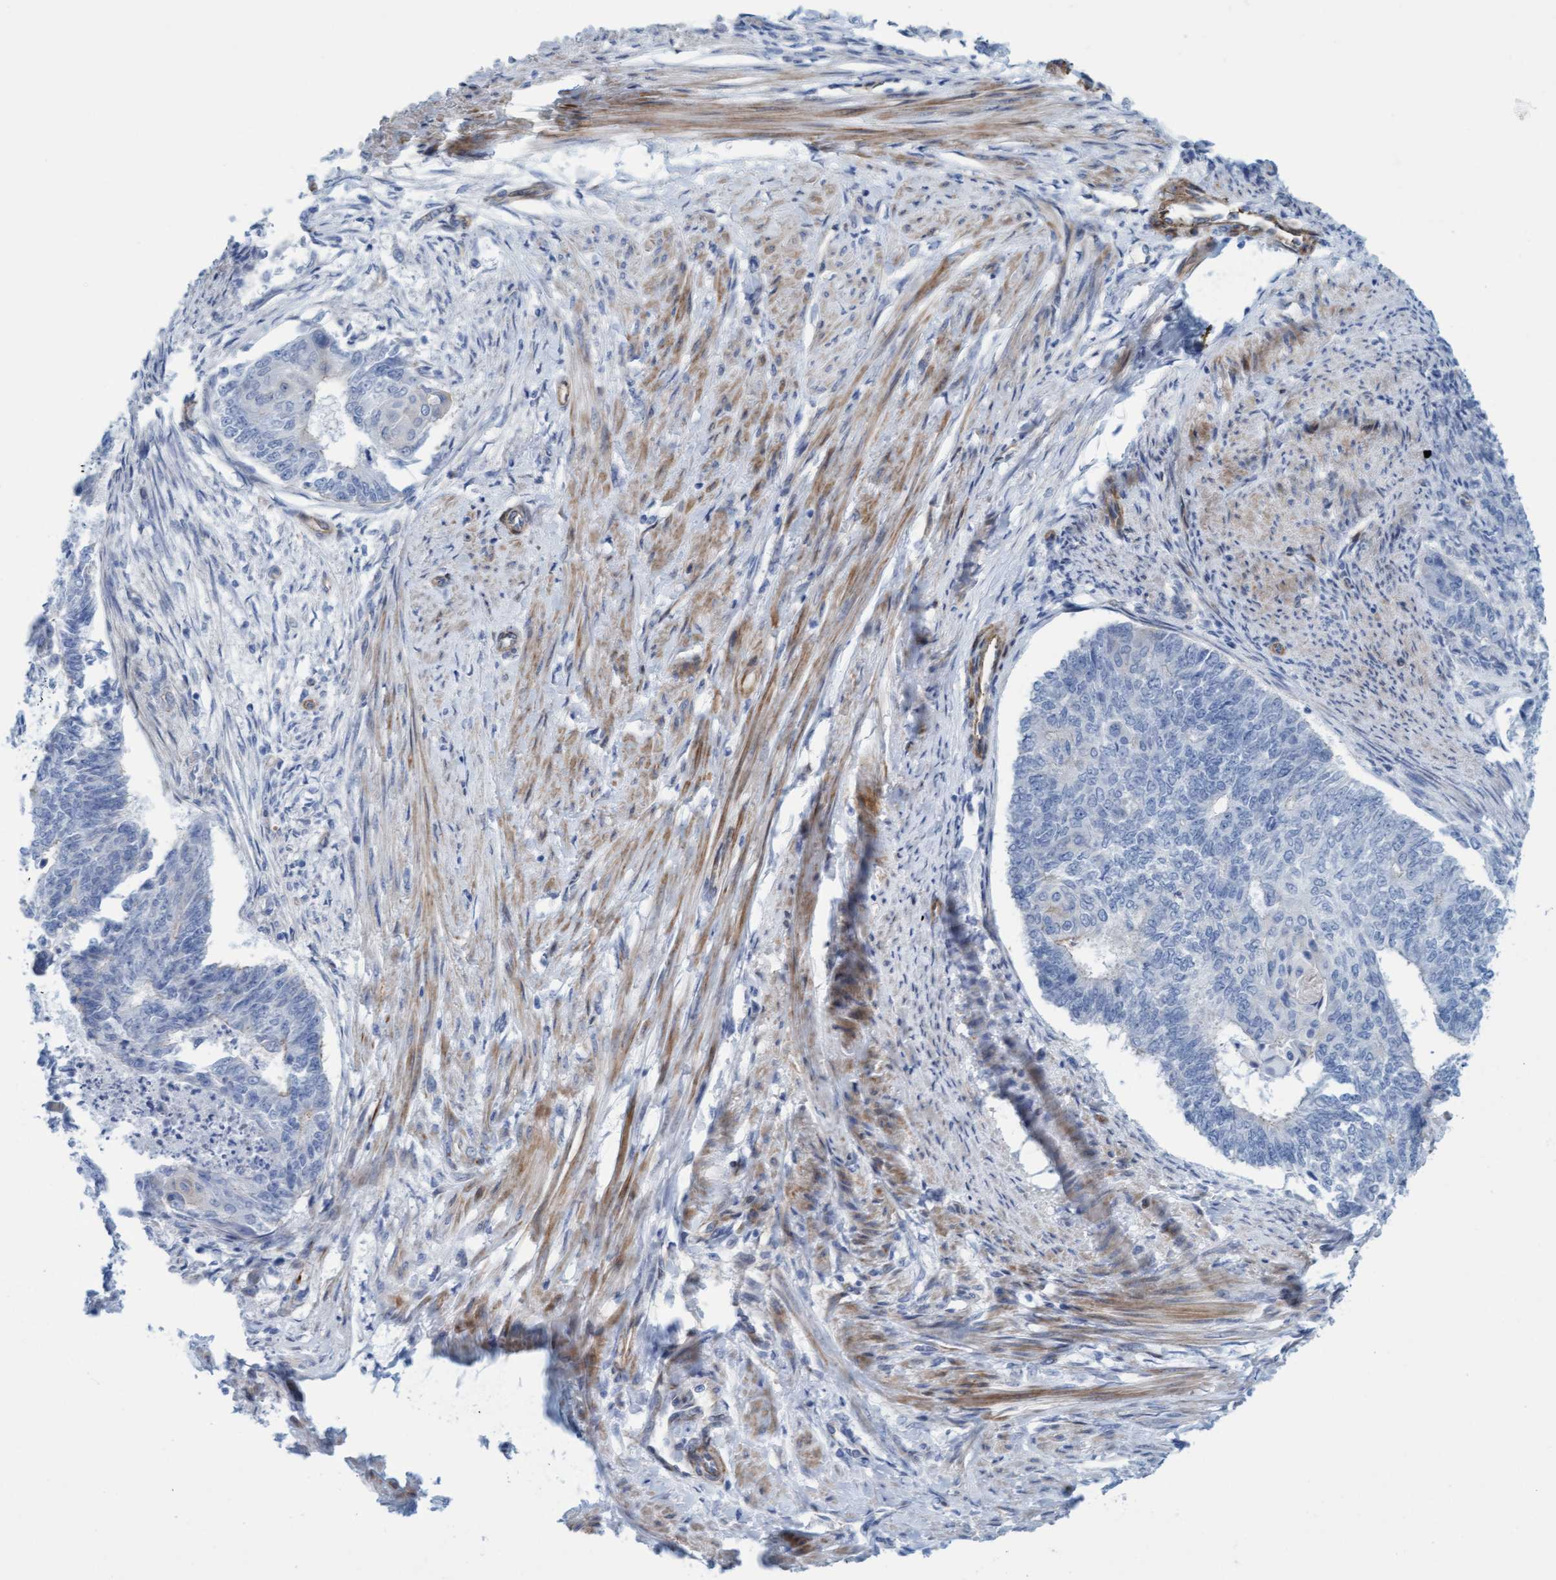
{"staining": {"intensity": "negative", "quantity": "none", "location": "none"}, "tissue": "endometrial cancer", "cell_type": "Tumor cells", "image_type": "cancer", "snomed": [{"axis": "morphology", "description": "Adenocarcinoma, NOS"}, {"axis": "topography", "description": "Endometrium"}], "caption": "Protein analysis of endometrial adenocarcinoma demonstrates no significant positivity in tumor cells. (DAB IHC, high magnification).", "gene": "MTFR1", "patient": {"sex": "female", "age": 32}}